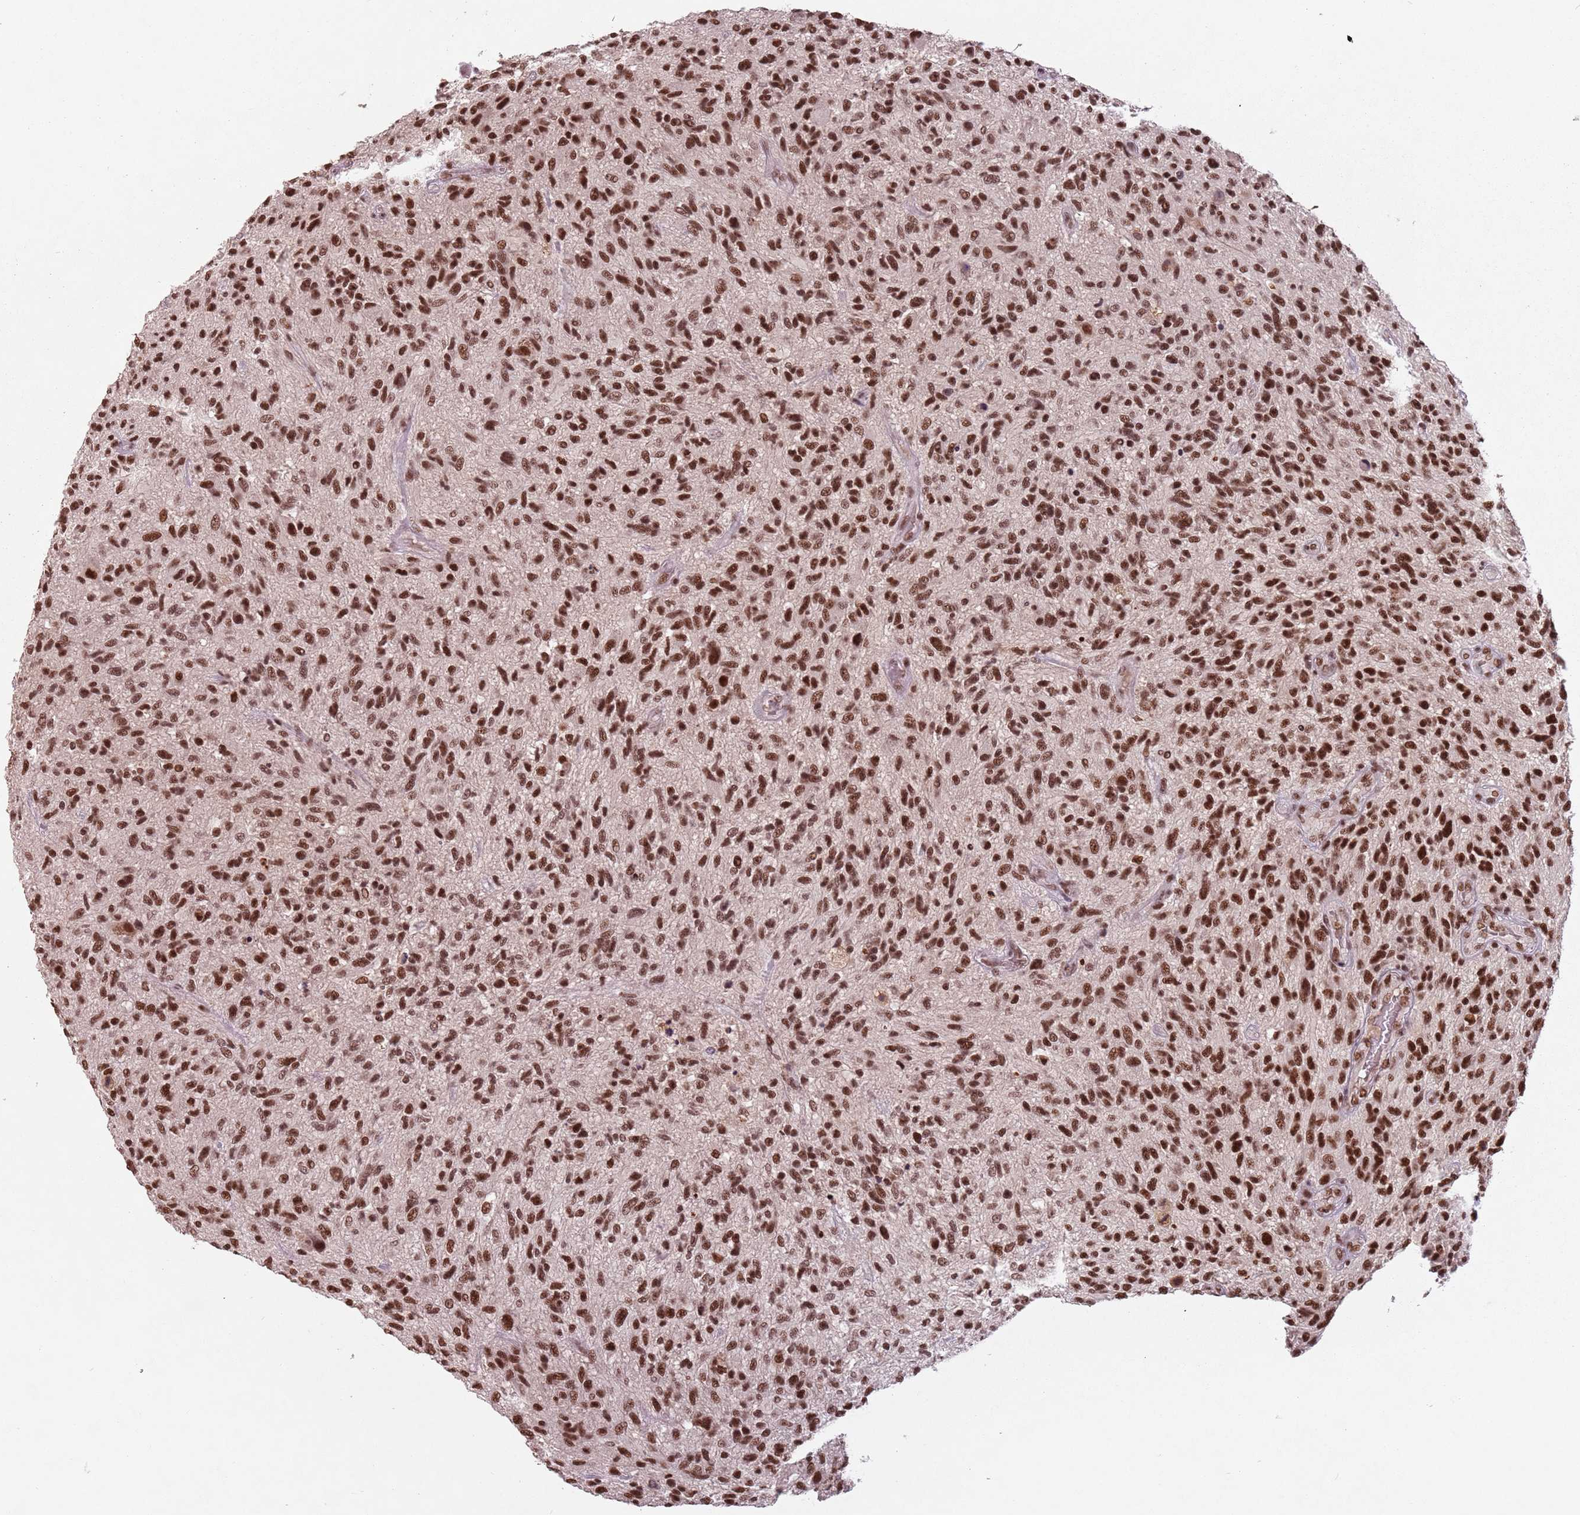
{"staining": {"intensity": "strong", "quantity": ">75%", "location": "nuclear"}, "tissue": "glioma", "cell_type": "Tumor cells", "image_type": "cancer", "snomed": [{"axis": "morphology", "description": "Glioma, malignant, High grade"}, {"axis": "topography", "description": "Brain"}], "caption": "Immunohistochemistry micrograph of human glioma stained for a protein (brown), which reveals high levels of strong nuclear expression in approximately >75% of tumor cells.", "gene": "NCBP1", "patient": {"sex": "male", "age": 47}}